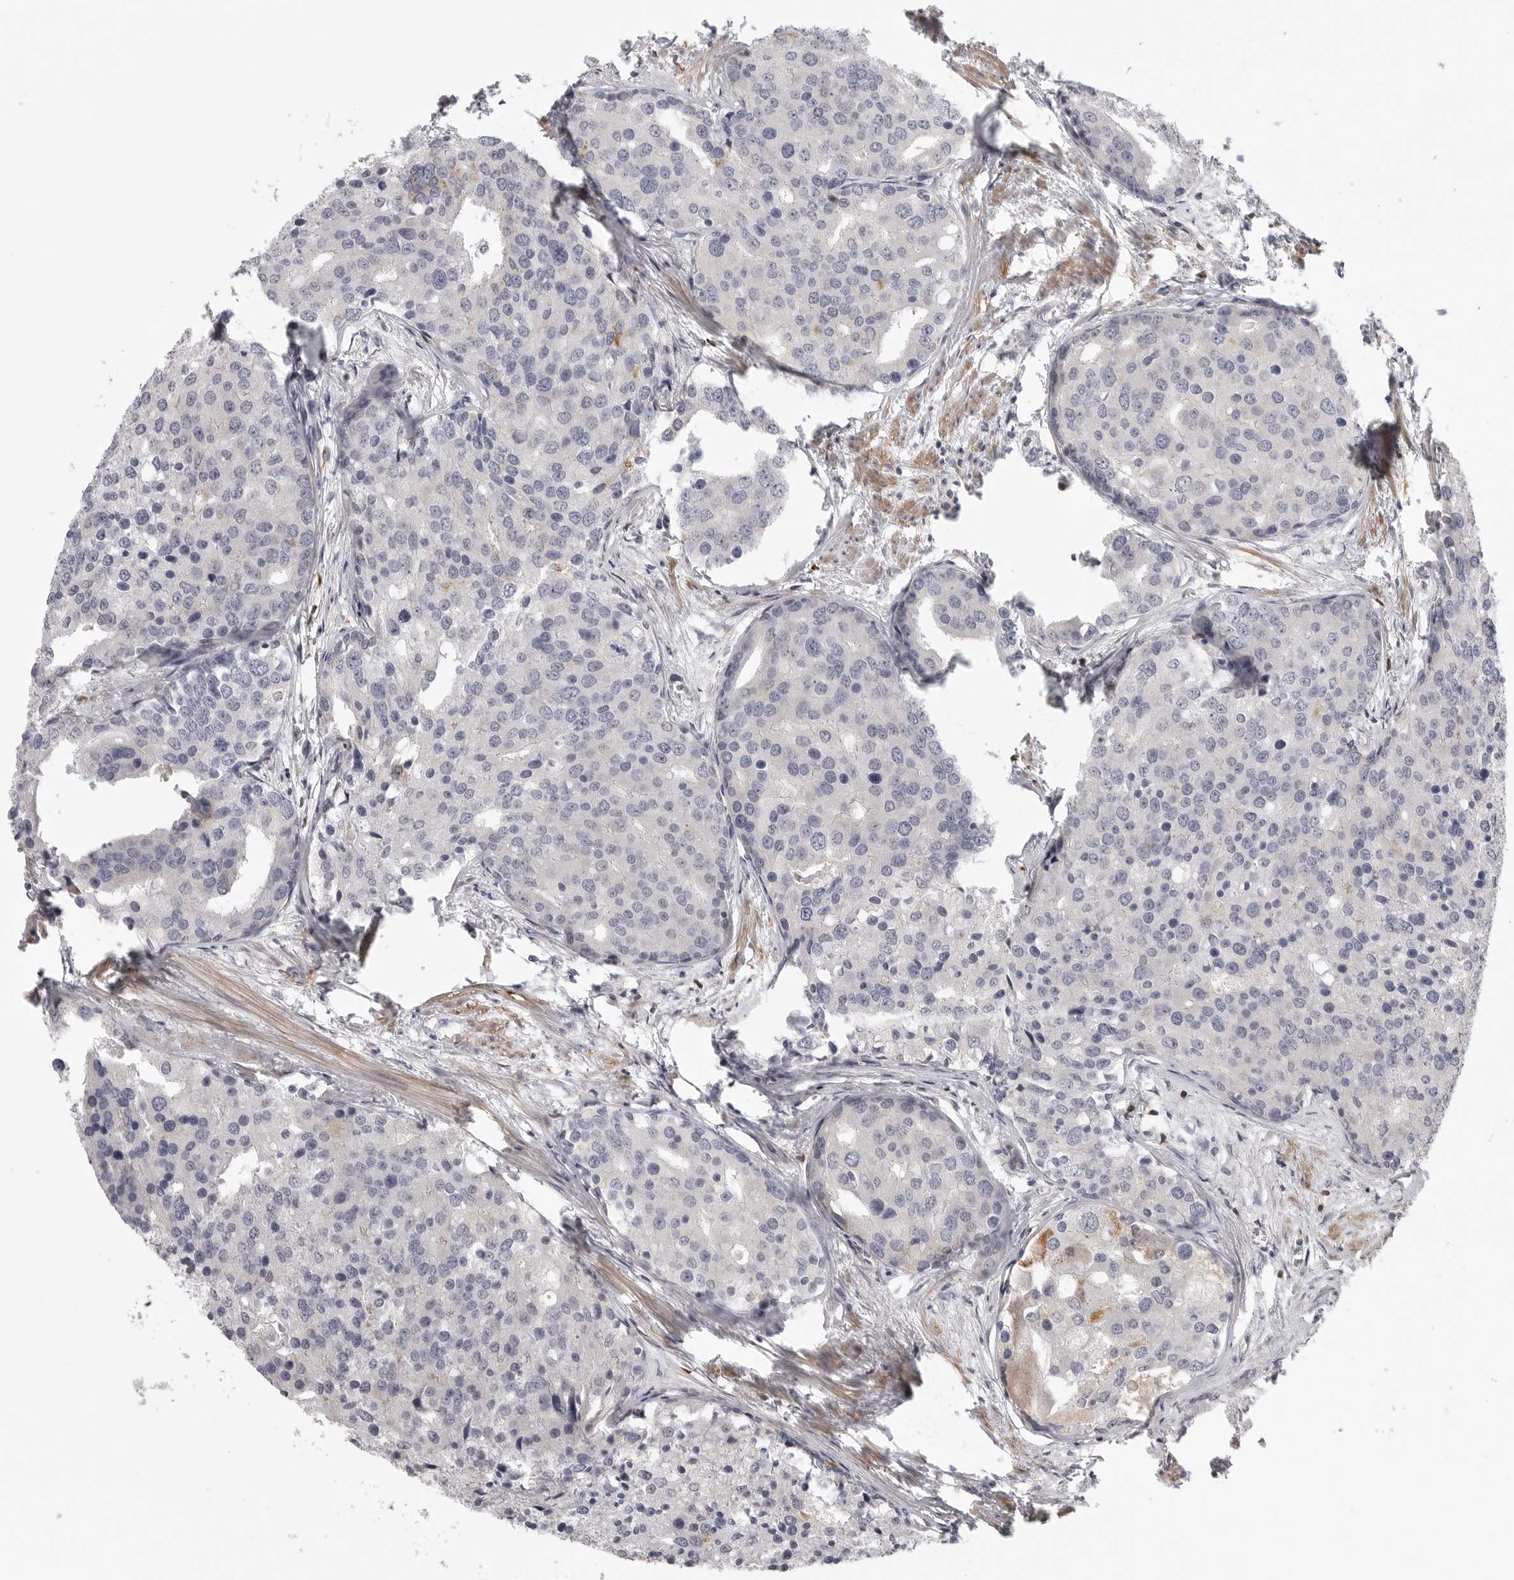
{"staining": {"intensity": "negative", "quantity": "none", "location": "none"}, "tissue": "prostate cancer", "cell_type": "Tumor cells", "image_type": "cancer", "snomed": [{"axis": "morphology", "description": "Adenocarcinoma, High grade"}, {"axis": "topography", "description": "Prostate"}], "caption": "Prostate cancer (adenocarcinoma (high-grade)) was stained to show a protein in brown. There is no significant expression in tumor cells.", "gene": "CCPG1", "patient": {"sex": "male", "age": 50}}